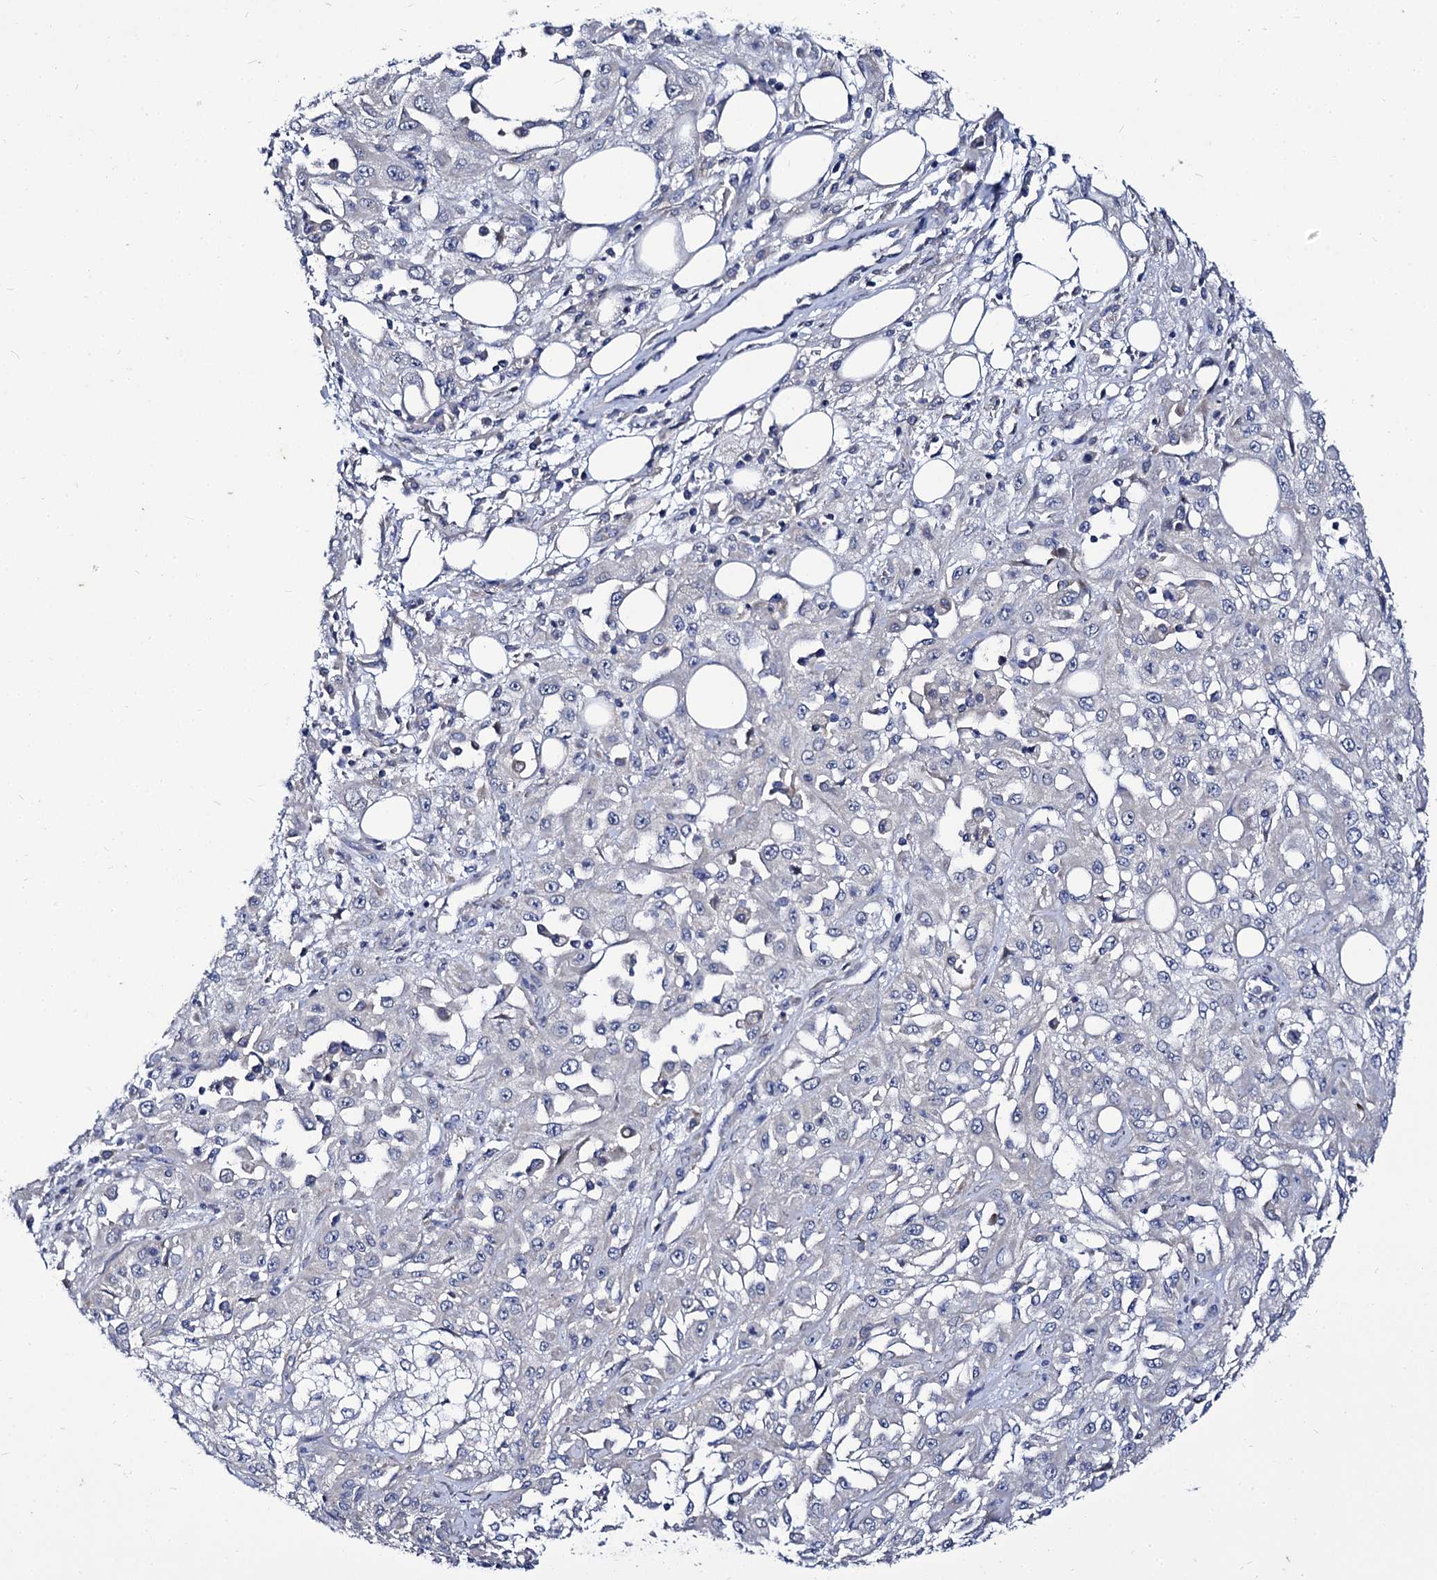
{"staining": {"intensity": "negative", "quantity": "none", "location": "none"}, "tissue": "skin cancer", "cell_type": "Tumor cells", "image_type": "cancer", "snomed": [{"axis": "morphology", "description": "Squamous cell carcinoma, NOS"}, {"axis": "morphology", "description": "Squamous cell carcinoma, metastatic, NOS"}, {"axis": "topography", "description": "Skin"}, {"axis": "topography", "description": "Lymph node"}], "caption": "Skin cancer (metastatic squamous cell carcinoma) stained for a protein using immunohistochemistry exhibits no positivity tumor cells.", "gene": "PANX2", "patient": {"sex": "male", "age": 75}}